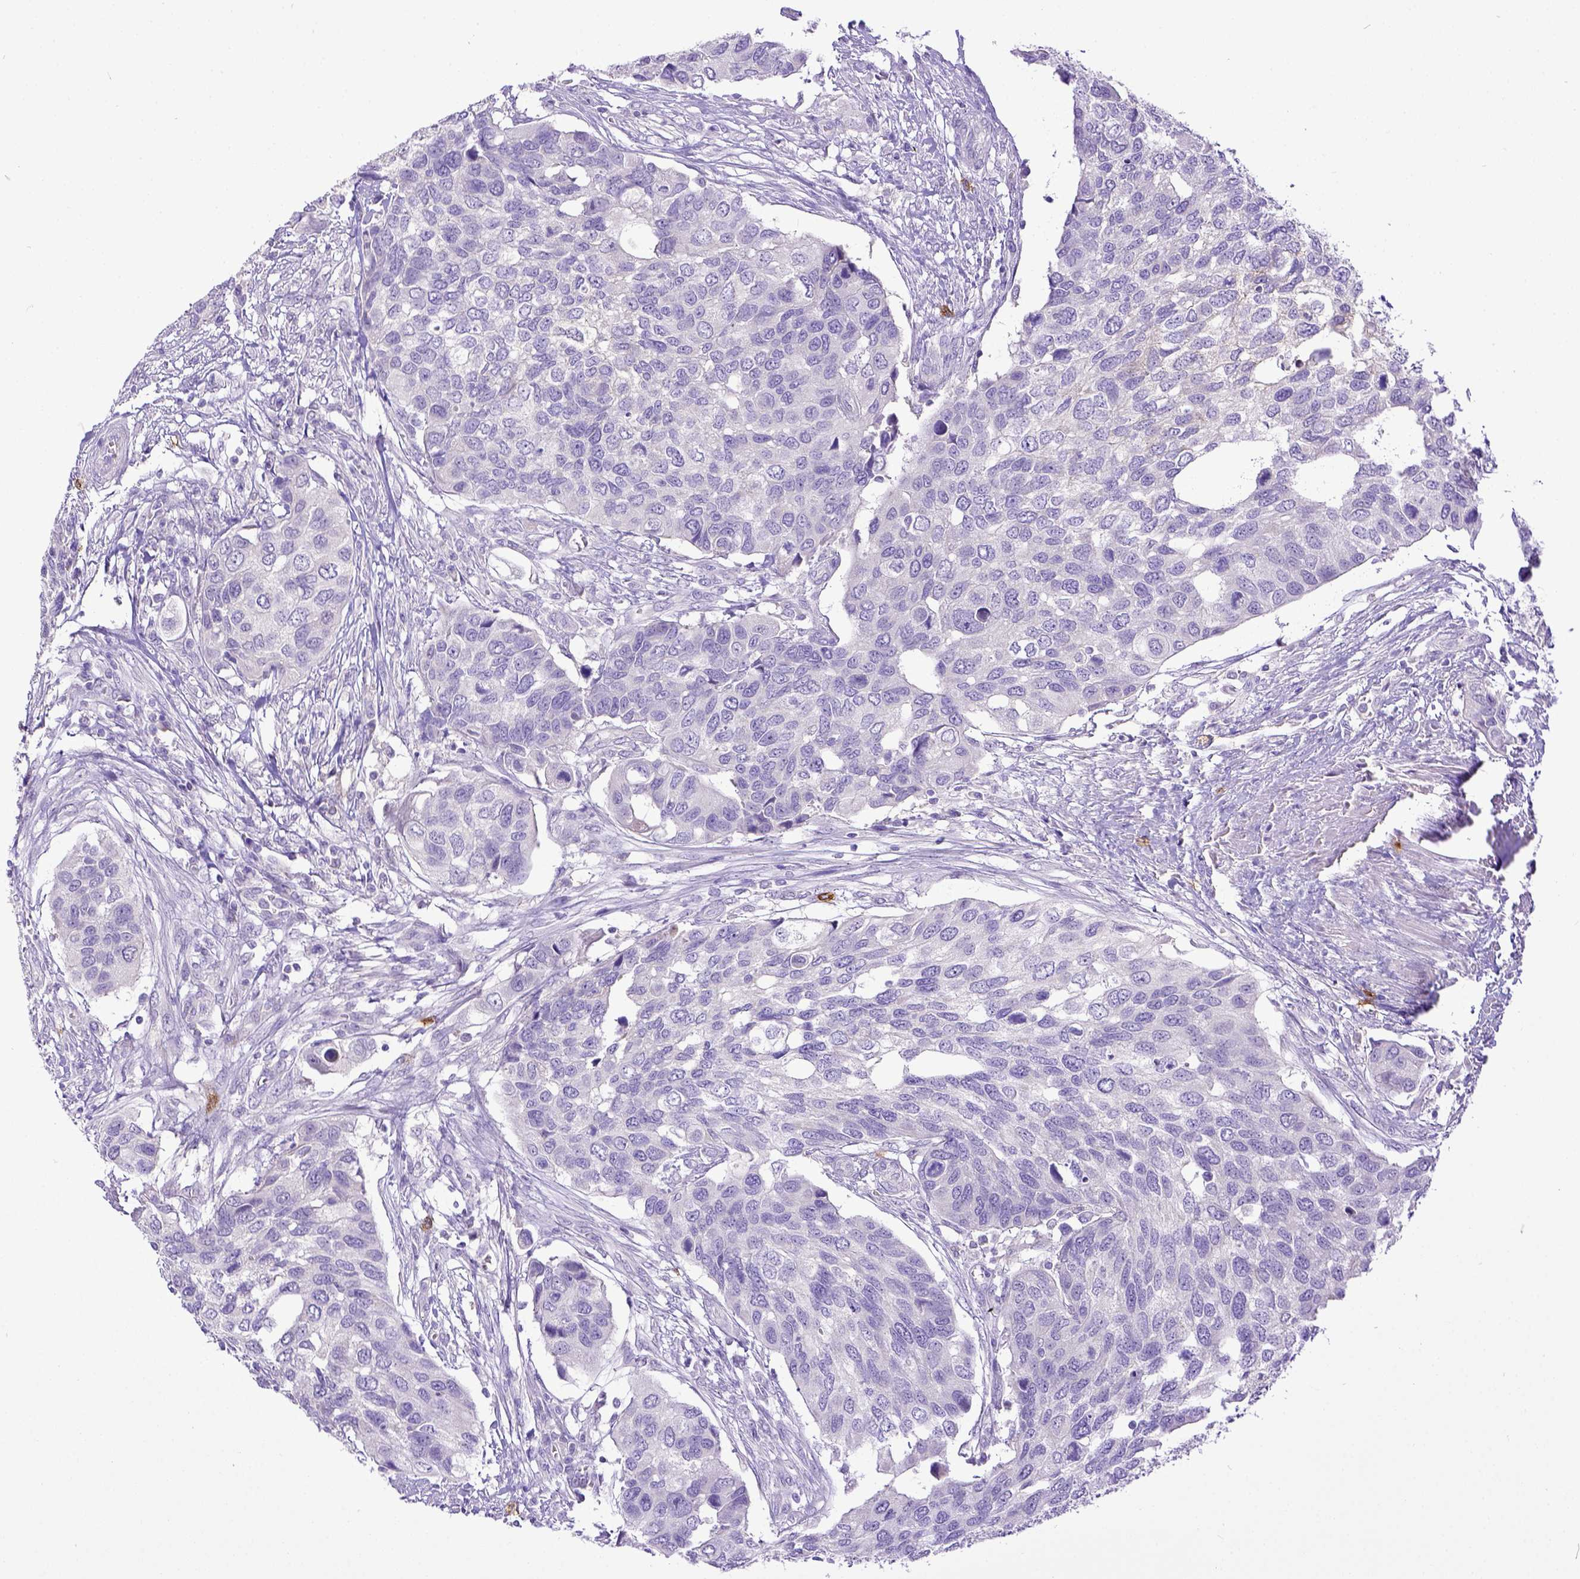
{"staining": {"intensity": "negative", "quantity": "none", "location": "none"}, "tissue": "urothelial cancer", "cell_type": "Tumor cells", "image_type": "cancer", "snomed": [{"axis": "morphology", "description": "Urothelial carcinoma, High grade"}, {"axis": "topography", "description": "Urinary bladder"}], "caption": "A high-resolution histopathology image shows IHC staining of urothelial cancer, which displays no significant staining in tumor cells.", "gene": "KIT", "patient": {"sex": "male", "age": 60}}